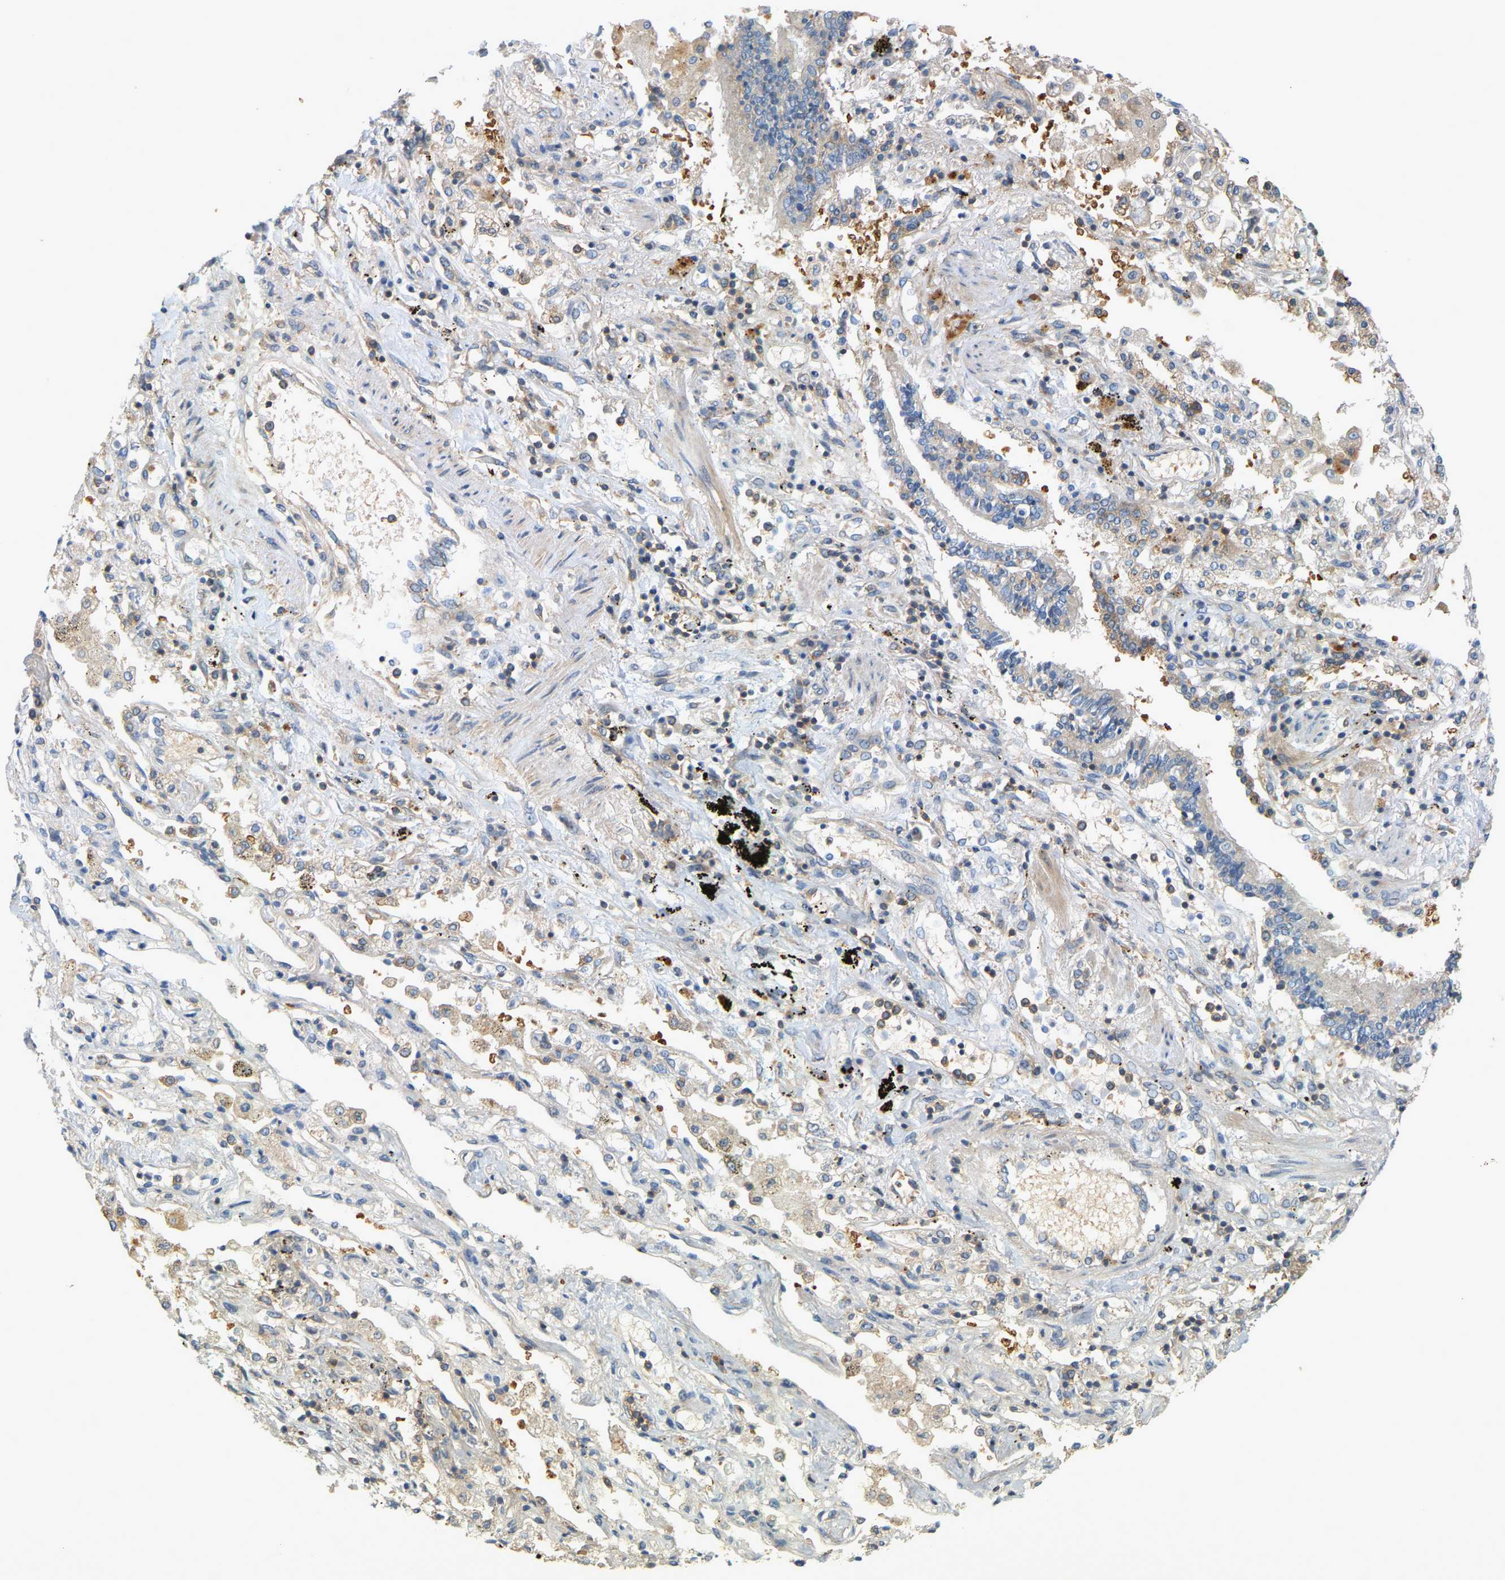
{"staining": {"intensity": "negative", "quantity": "none", "location": "none"}, "tissue": "lung cancer", "cell_type": "Tumor cells", "image_type": "cancer", "snomed": [{"axis": "morphology", "description": "Squamous cell carcinoma, NOS"}, {"axis": "topography", "description": "Lung"}], "caption": "This is a image of immunohistochemistry (IHC) staining of squamous cell carcinoma (lung), which shows no positivity in tumor cells.", "gene": "AKAP13", "patient": {"sex": "female", "age": 47}}